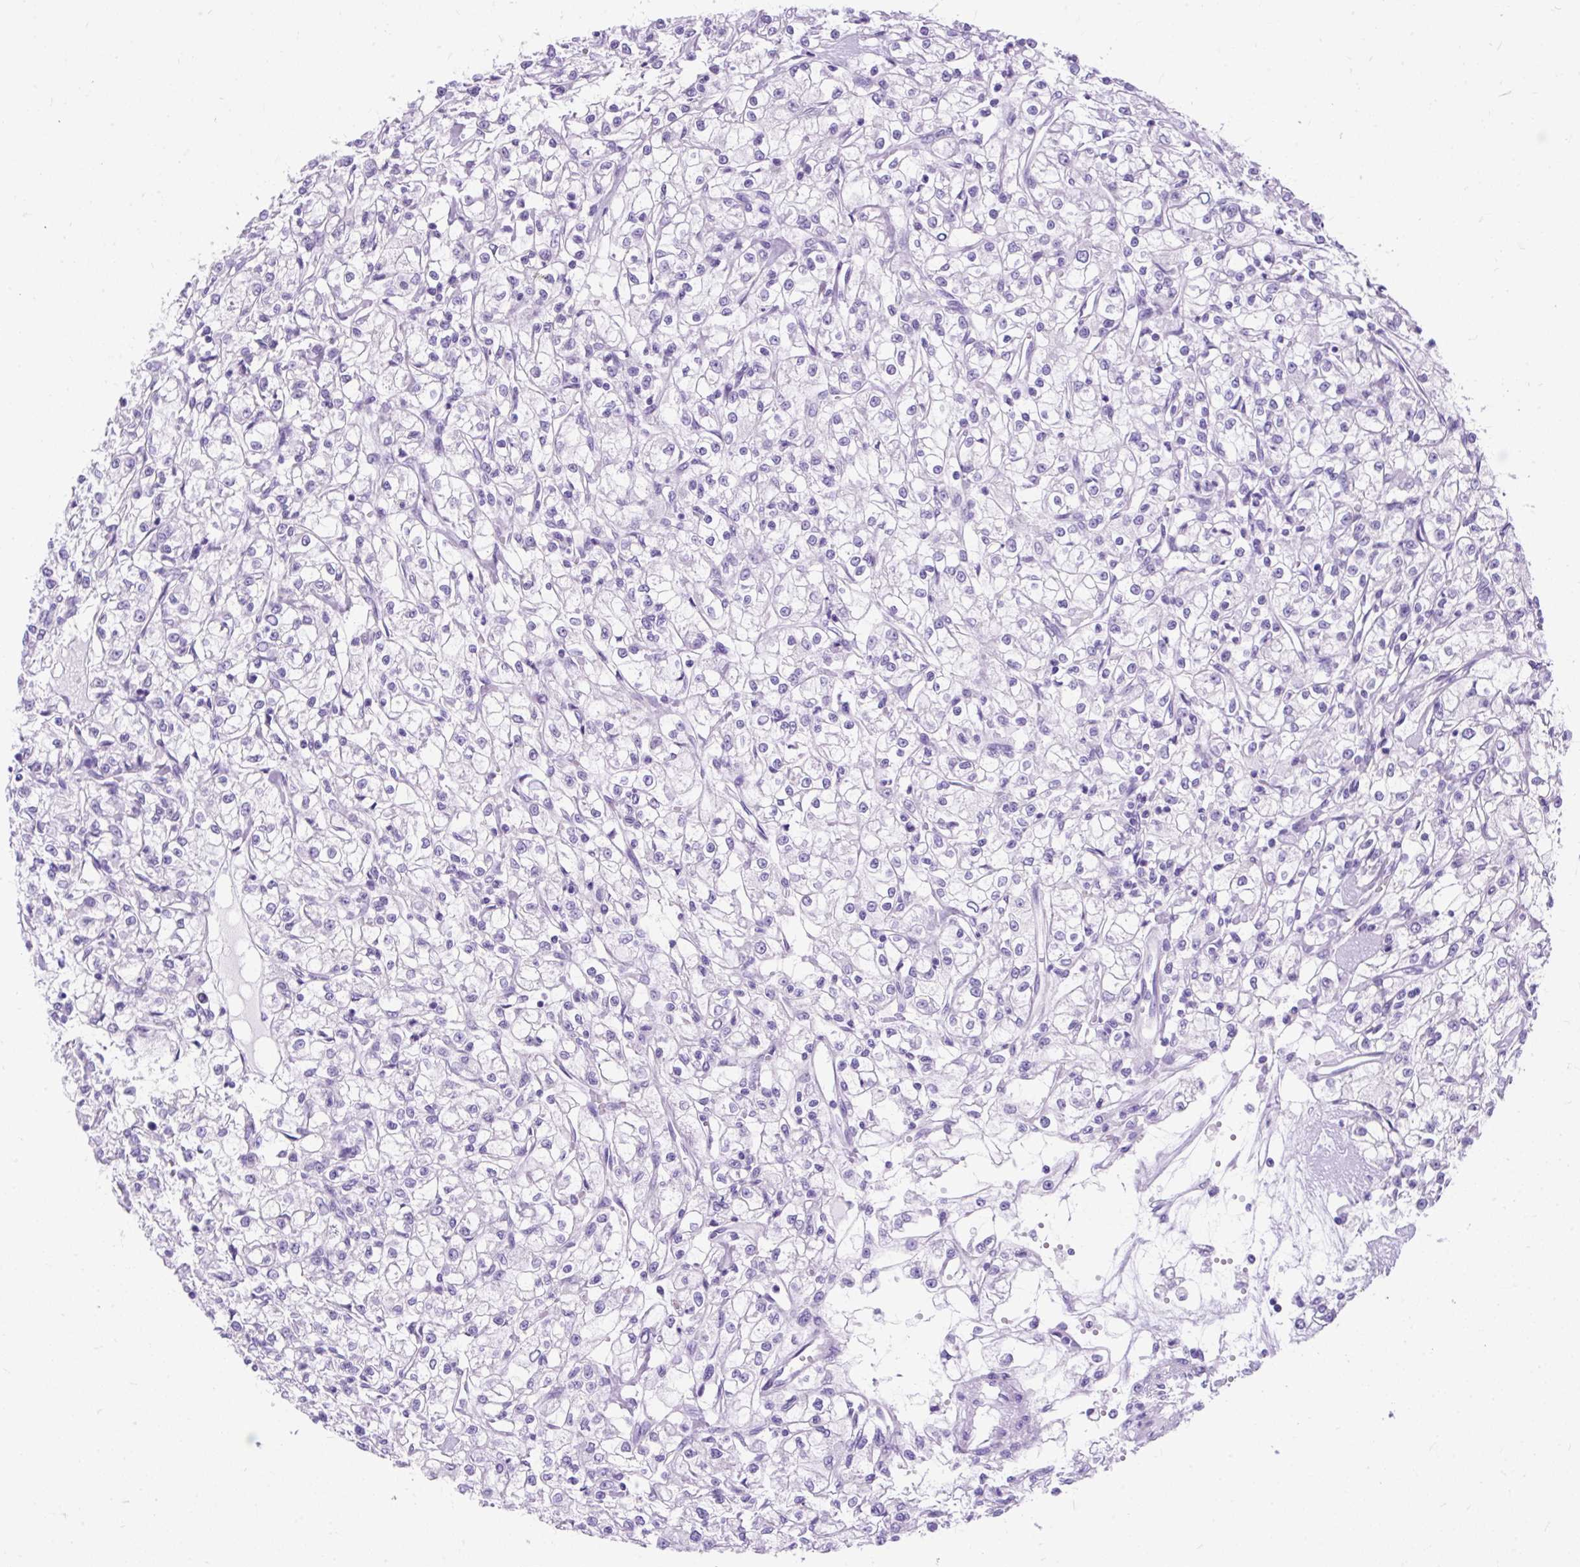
{"staining": {"intensity": "negative", "quantity": "none", "location": "none"}, "tissue": "renal cancer", "cell_type": "Tumor cells", "image_type": "cancer", "snomed": [{"axis": "morphology", "description": "Adenocarcinoma, NOS"}, {"axis": "topography", "description": "Kidney"}], "caption": "The IHC micrograph has no significant positivity in tumor cells of renal adenocarcinoma tissue. The staining is performed using DAB (3,3'-diaminobenzidine) brown chromogen with nuclei counter-stained in using hematoxylin.", "gene": "SCGB1A1", "patient": {"sex": "female", "age": 59}}